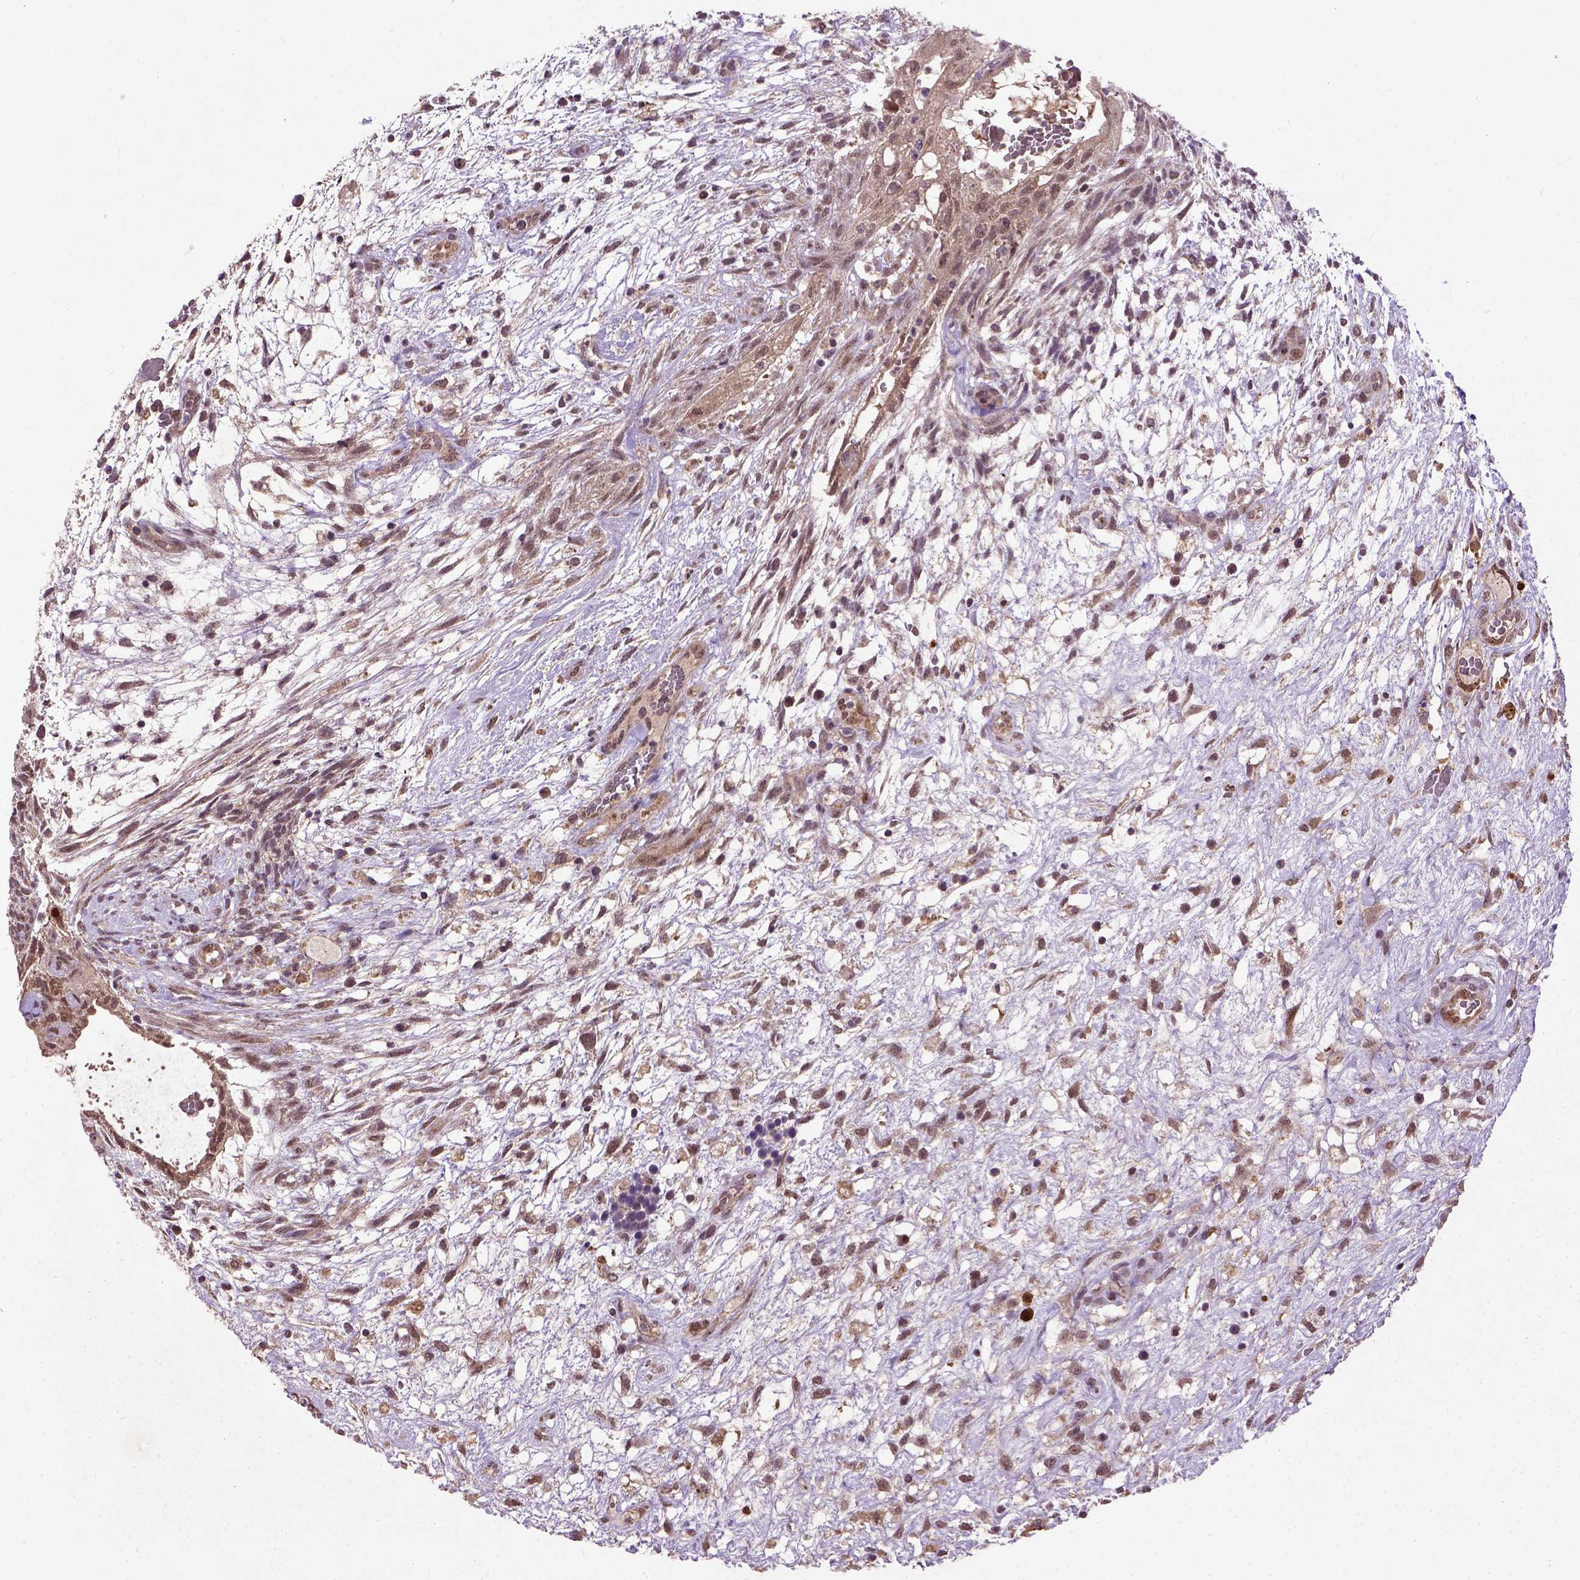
{"staining": {"intensity": "moderate", "quantity": ">75%", "location": "cytoplasmic/membranous,nuclear"}, "tissue": "testis cancer", "cell_type": "Tumor cells", "image_type": "cancer", "snomed": [{"axis": "morphology", "description": "Normal tissue, NOS"}, {"axis": "morphology", "description": "Carcinoma, Embryonal, NOS"}, {"axis": "topography", "description": "Testis"}], "caption": "IHC (DAB (3,3'-diaminobenzidine)) staining of testis cancer (embryonal carcinoma) demonstrates moderate cytoplasmic/membranous and nuclear protein positivity in approximately >75% of tumor cells.", "gene": "UBA3", "patient": {"sex": "male", "age": 32}}